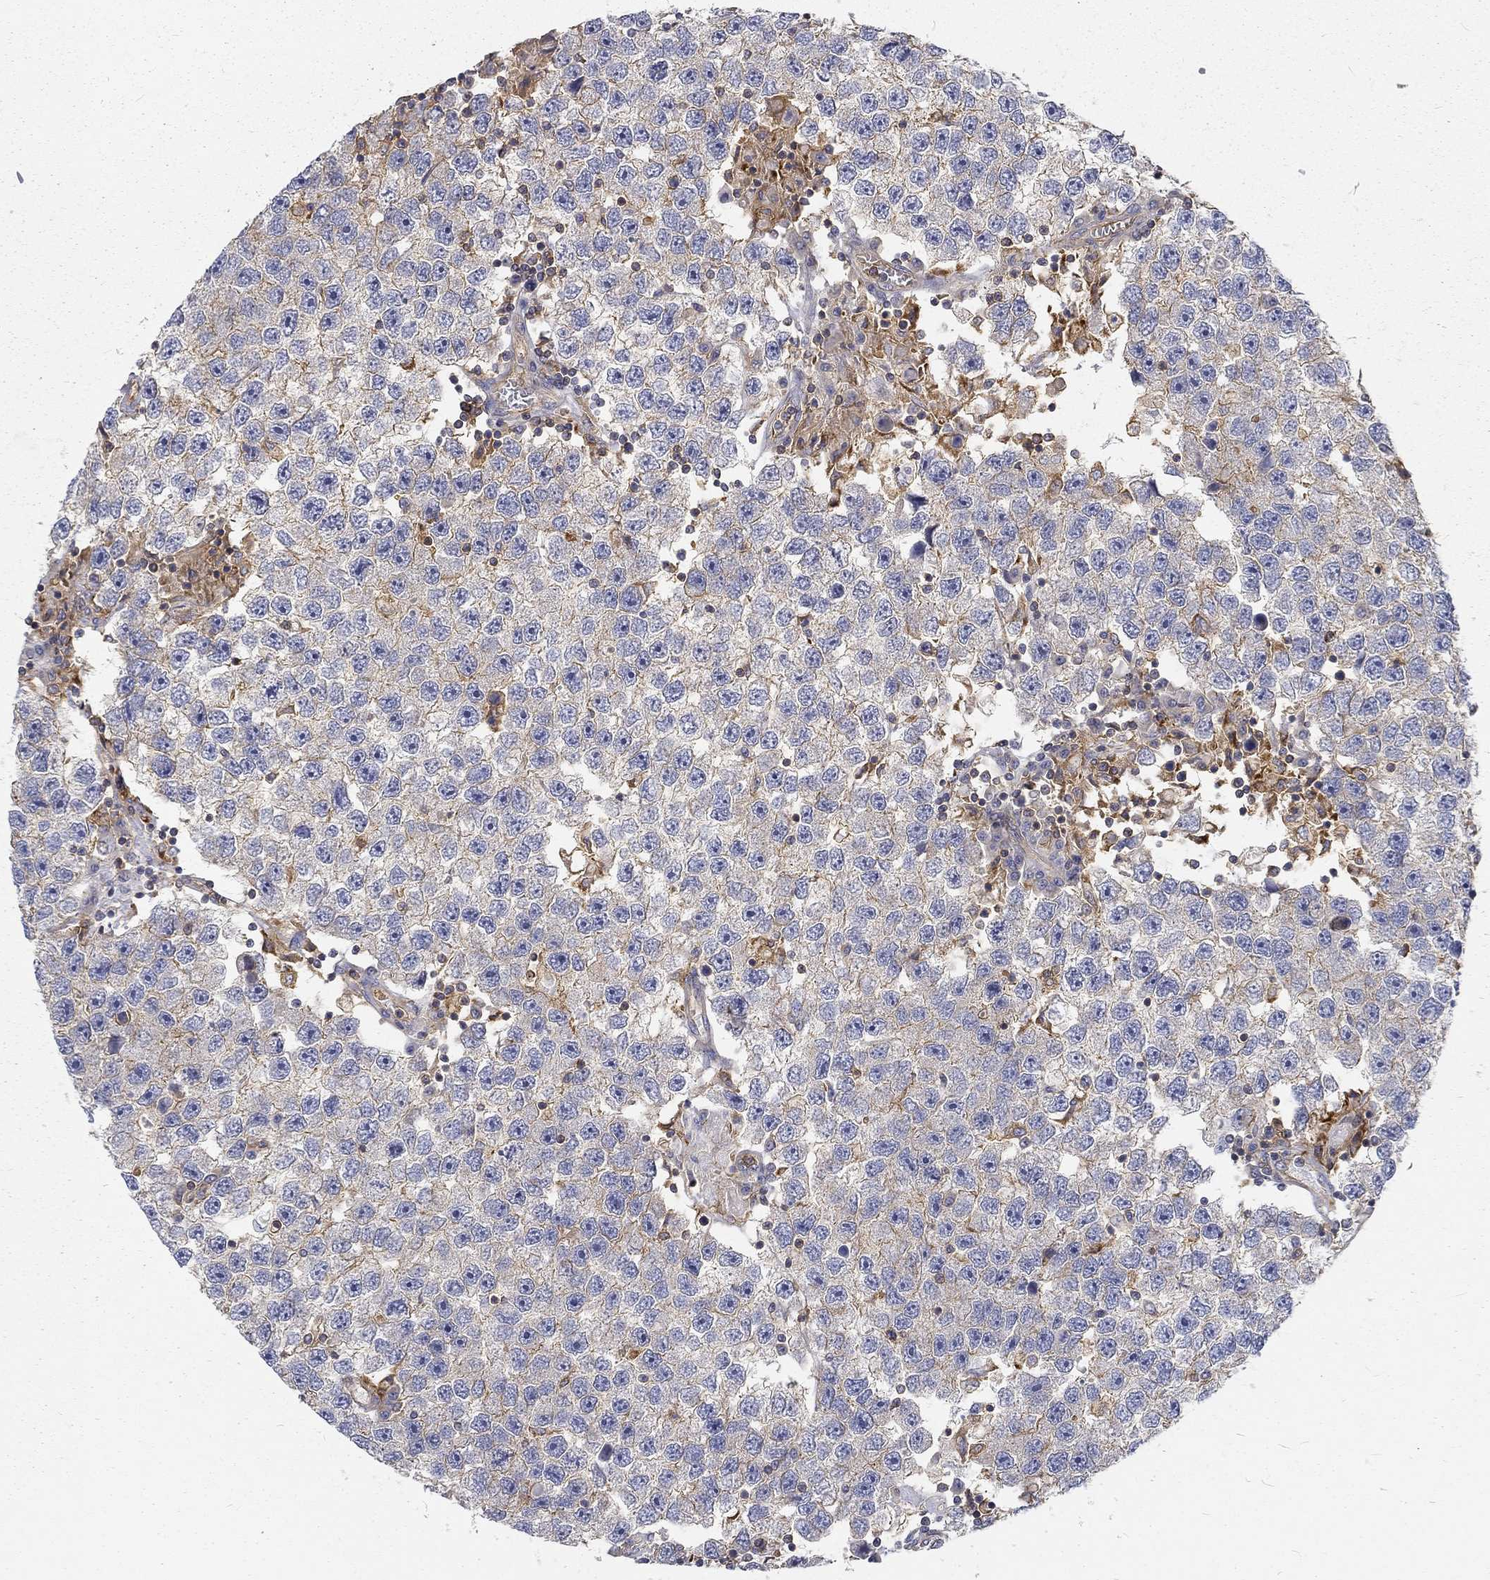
{"staining": {"intensity": "negative", "quantity": "none", "location": "none"}, "tissue": "testis cancer", "cell_type": "Tumor cells", "image_type": "cancer", "snomed": [{"axis": "morphology", "description": "Seminoma, NOS"}, {"axis": "topography", "description": "Testis"}], "caption": "Immunohistochemistry of human testis seminoma exhibits no positivity in tumor cells.", "gene": "MTMR11", "patient": {"sex": "male", "age": 26}}